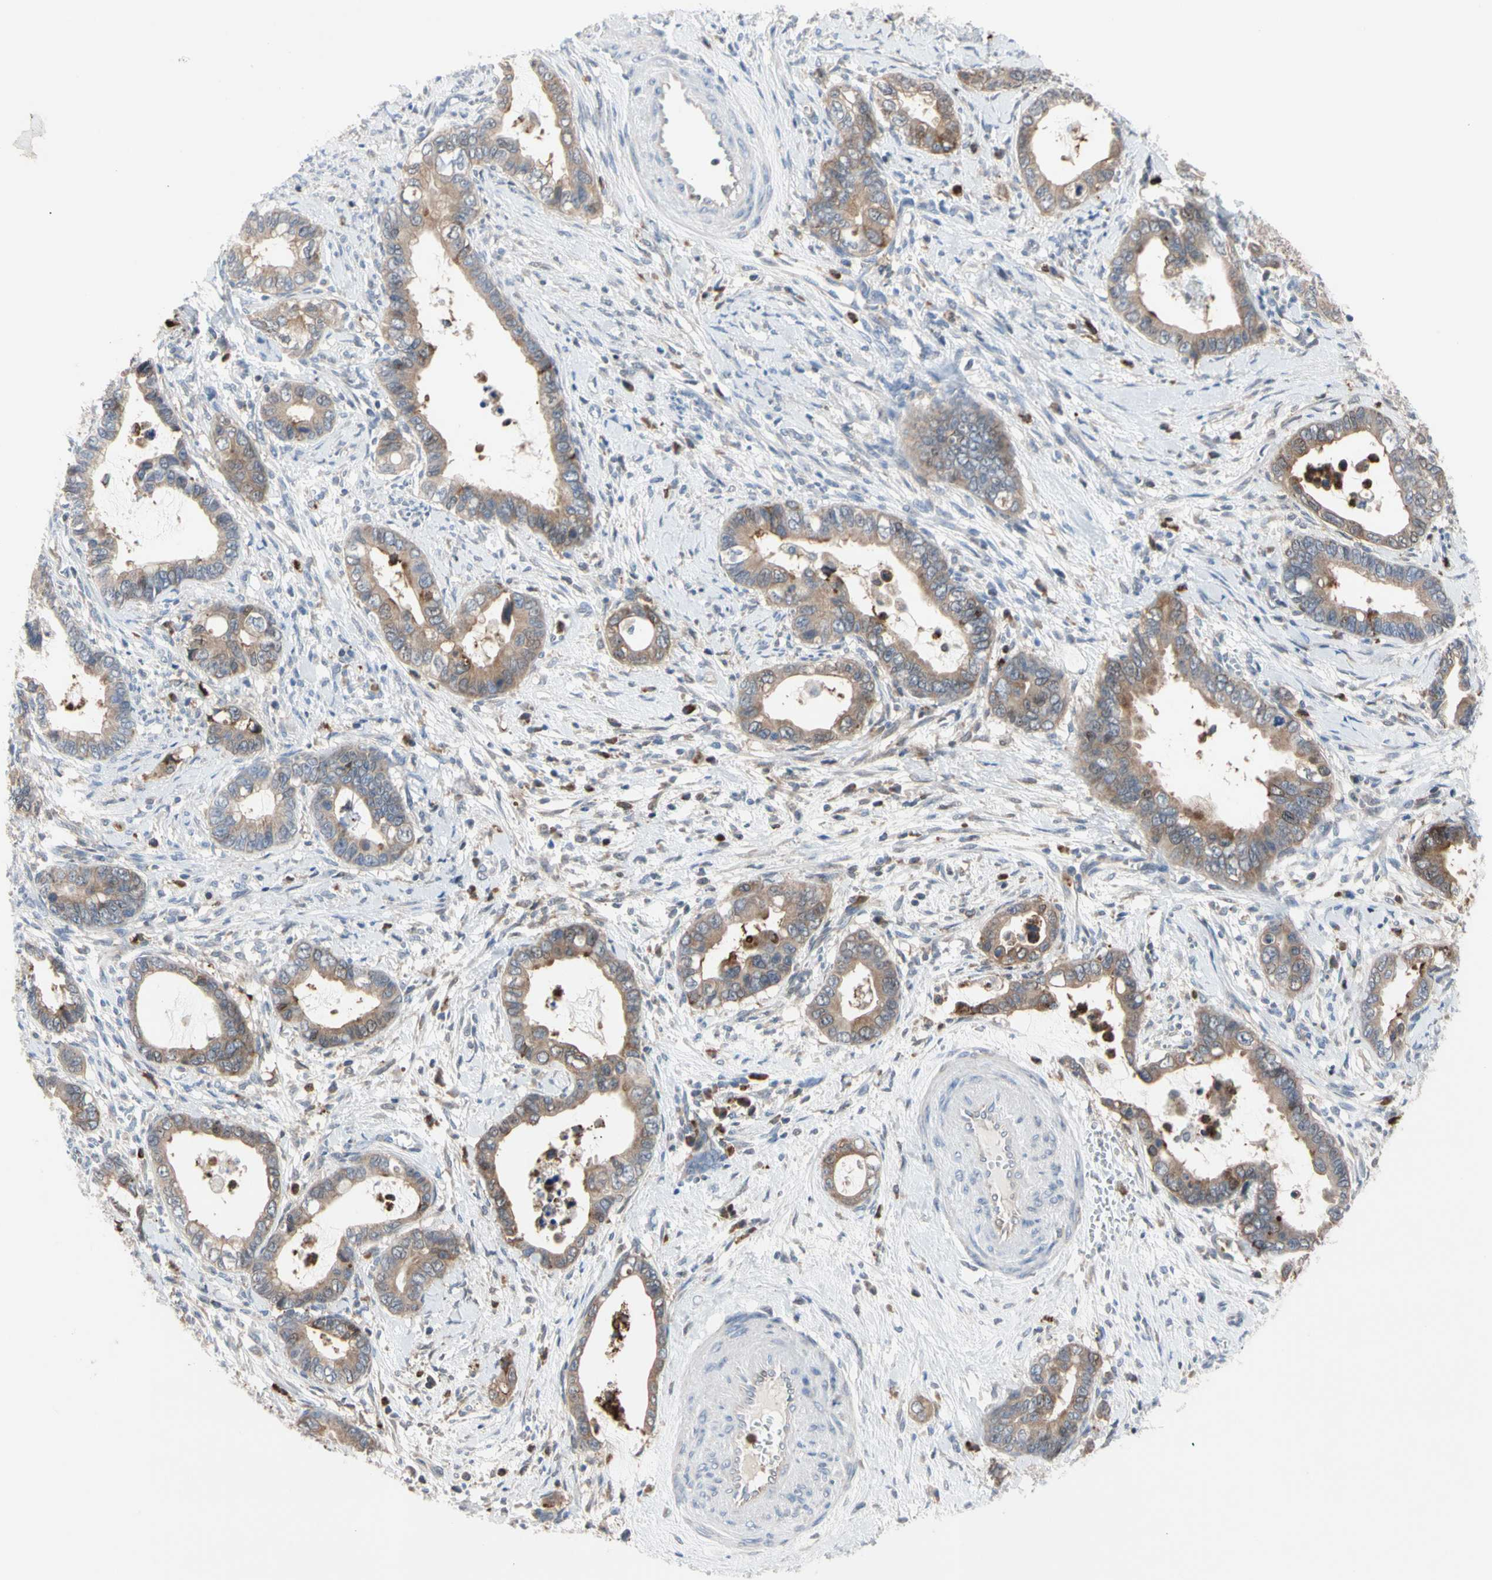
{"staining": {"intensity": "moderate", "quantity": ">75%", "location": "cytoplasmic/membranous"}, "tissue": "cervical cancer", "cell_type": "Tumor cells", "image_type": "cancer", "snomed": [{"axis": "morphology", "description": "Adenocarcinoma, NOS"}, {"axis": "topography", "description": "Cervix"}], "caption": "This micrograph demonstrates immunohistochemistry staining of human cervical cancer, with medium moderate cytoplasmic/membranous positivity in approximately >75% of tumor cells.", "gene": "MCL1", "patient": {"sex": "female", "age": 44}}